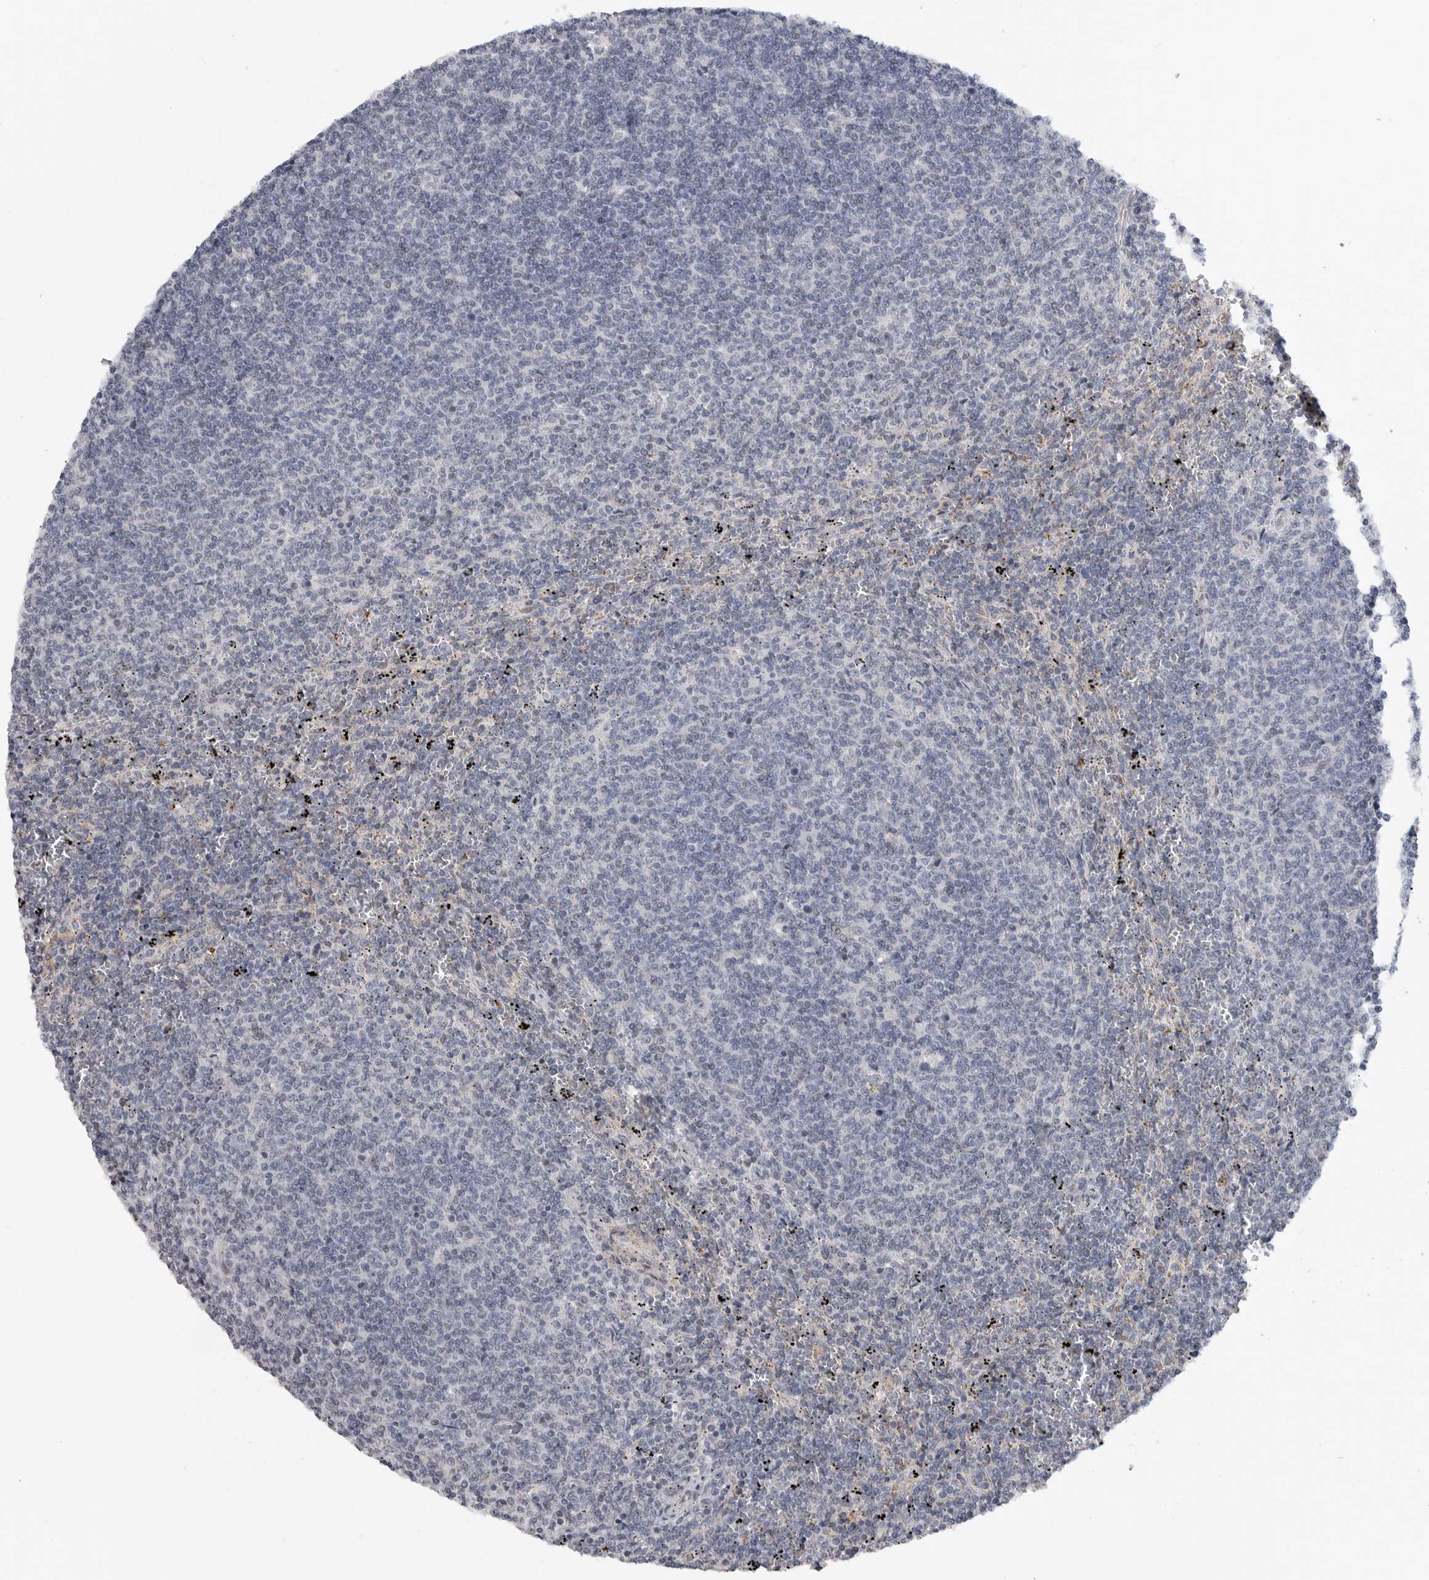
{"staining": {"intensity": "negative", "quantity": "none", "location": "none"}, "tissue": "lymphoma", "cell_type": "Tumor cells", "image_type": "cancer", "snomed": [{"axis": "morphology", "description": "Malignant lymphoma, non-Hodgkin's type, Low grade"}, {"axis": "topography", "description": "Spleen"}], "caption": "Immunohistochemistry of human low-grade malignant lymphoma, non-Hodgkin's type displays no expression in tumor cells.", "gene": "FBXO43", "patient": {"sex": "female", "age": 50}}